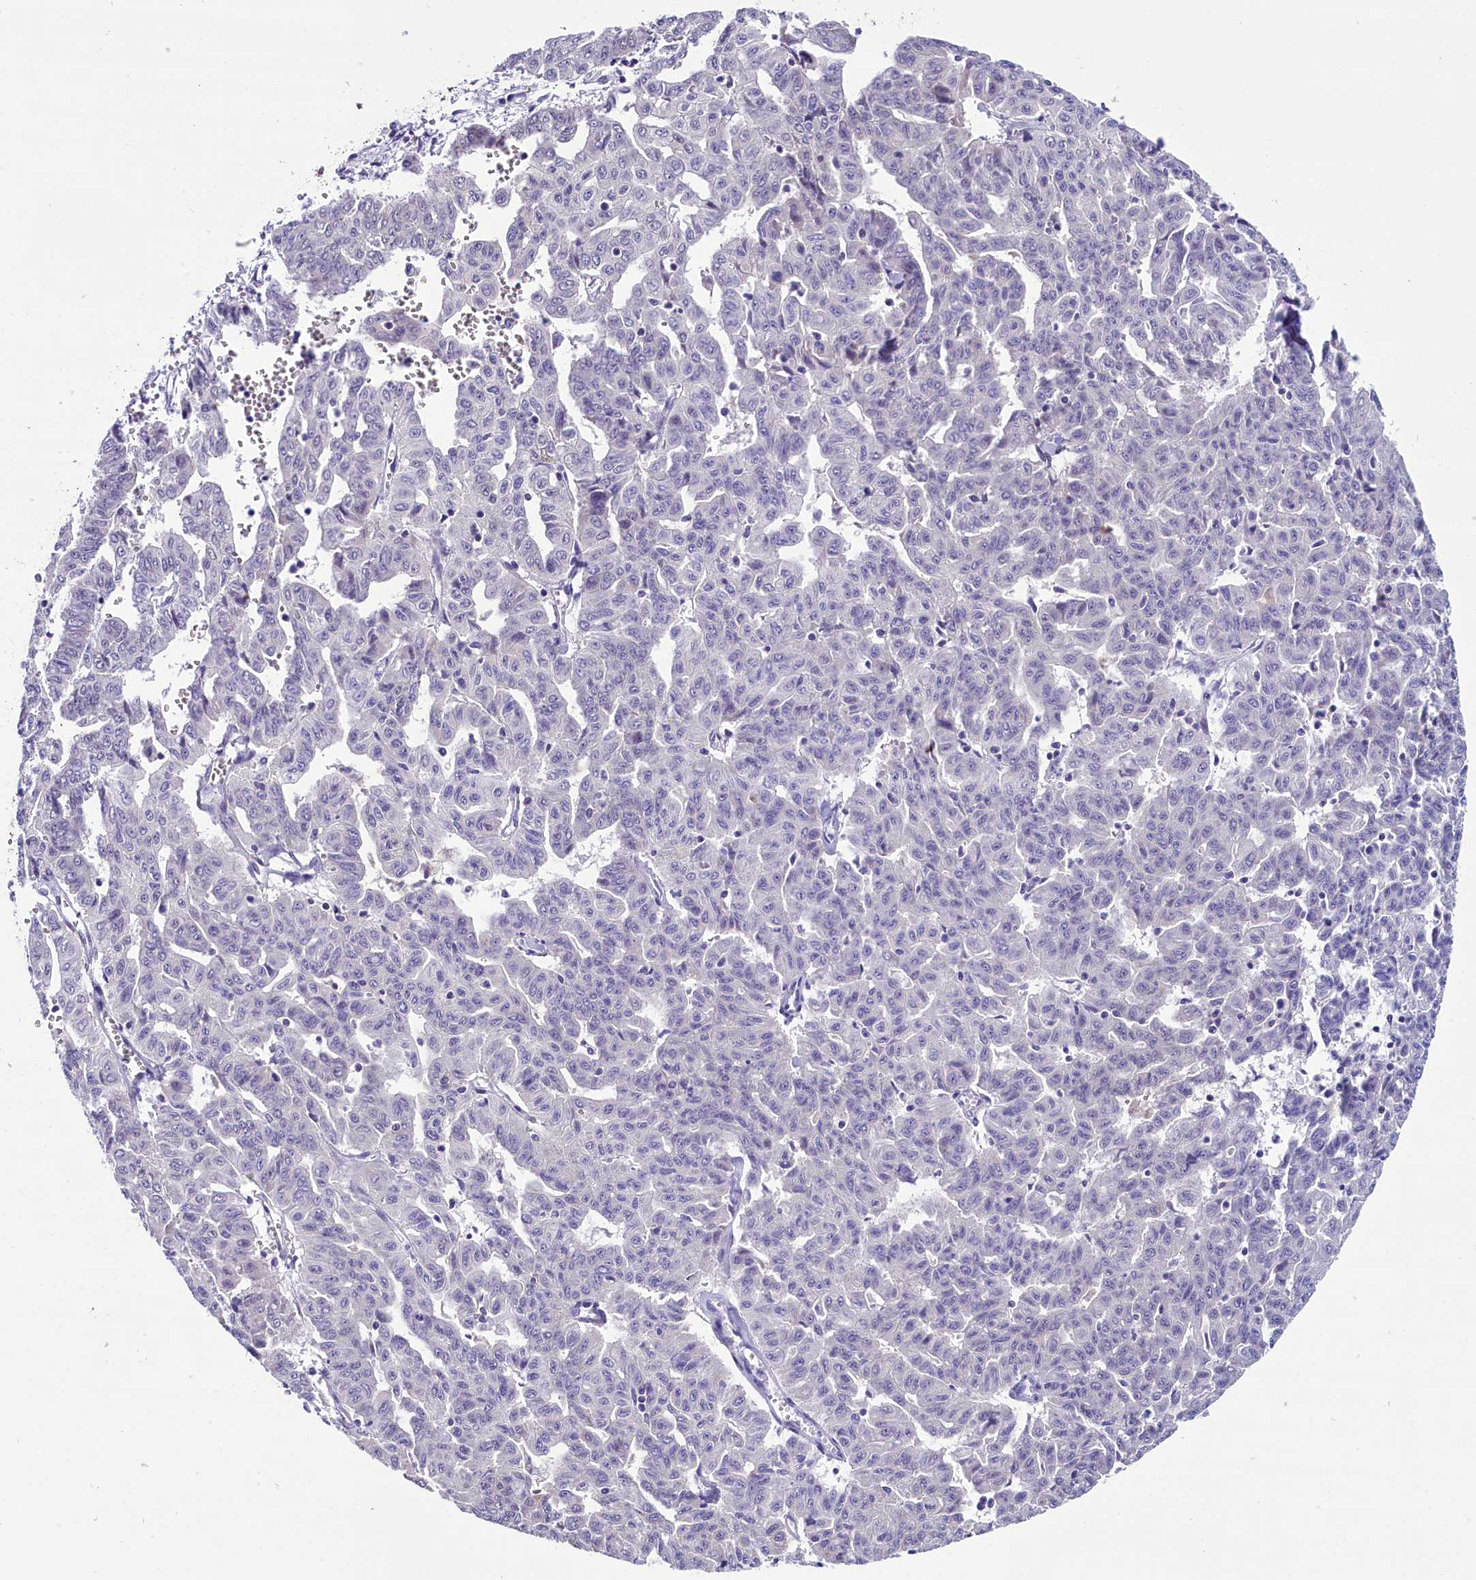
{"staining": {"intensity": "negative", "quantity": "none", "location": "none"}, "tissue": "liver cancer", "cell_type": "Tumor cells", "image_type": "cancer", "snomed": [{"axis": "morphology", "description": "Cholangiocarcinoma"}, {"axis": "topography", "description": "Liver"}], "caption": "Immunohistochemistry (IHC) micrograph of neoplastic tissue: liver cancer (cholangiocarcinoma) stained with DAB displays no significant protein staining in tumor cells. (DAB immunohistochemistry visualized using brightfield microscopy, high magnification).", "gene": "SCD5", "patient": {"sex": "female", "age": 77}}